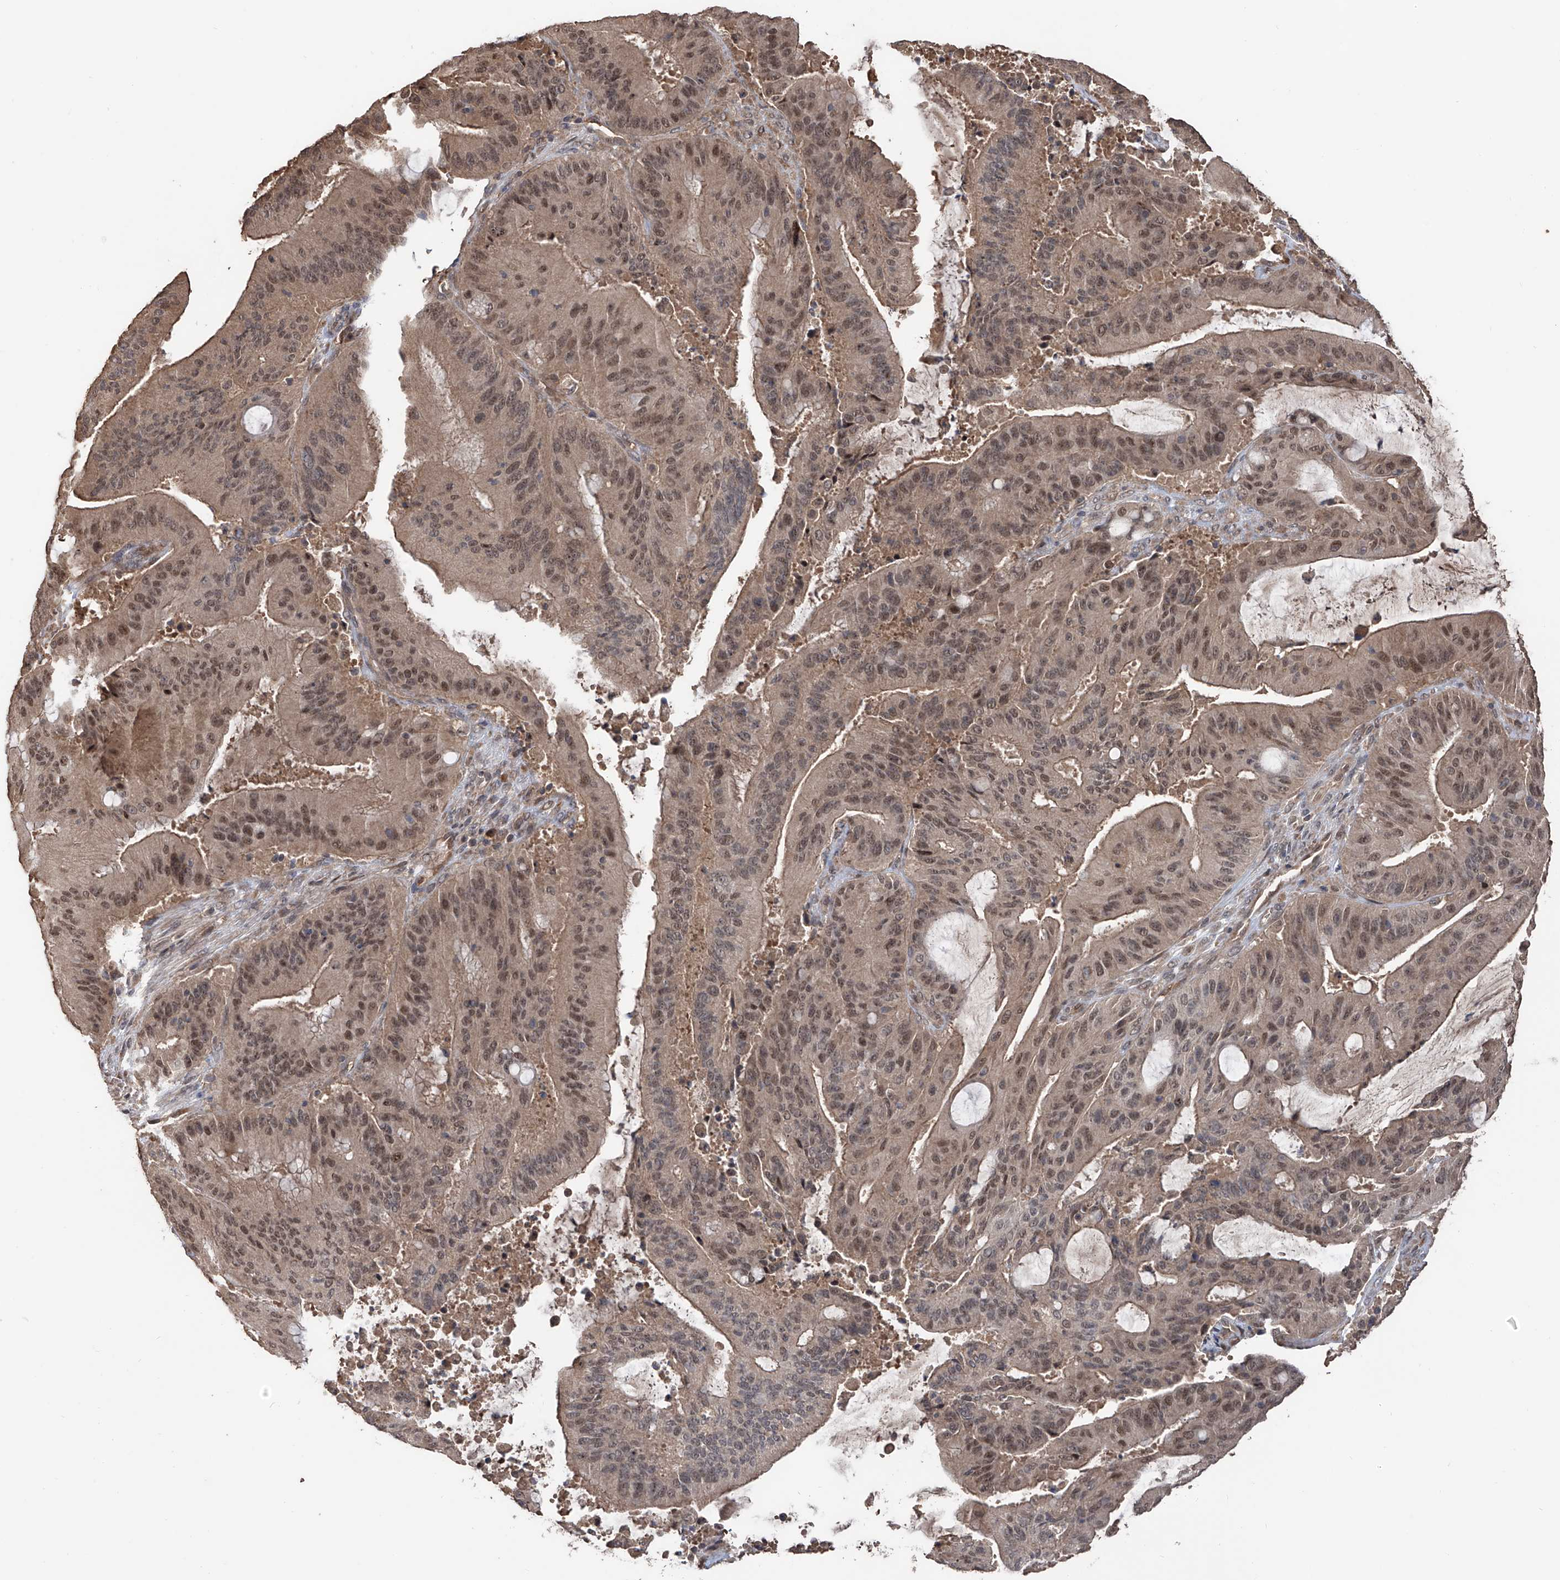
{"staining": {"intensity": "moderate", "quantity": ">75%", "location": "nuclear"}, "tissue": "liver cancer", "cell_type": "Tumor cells", "image_type": "cancer", "snomed": [{"axis": "morphology", "description": "Normal tissue, NOS"}, {"axis": "morphology", "description": "Cholangiocarcinoma"}, {"axis": "topography", "description": "Liver"}, {"axis": "topography", "description": "Peripheral nerve tissue"}], "caption": "Brown immunohistochemical staining in human liver cholangiocarcinoma shows moderate nuclear expression in approximately >75% of tumor cells. (IHC, brightfield microscopy, high magnification).", "gene": "FAM135A", "patient": {"sex": "female", "age": 73}}